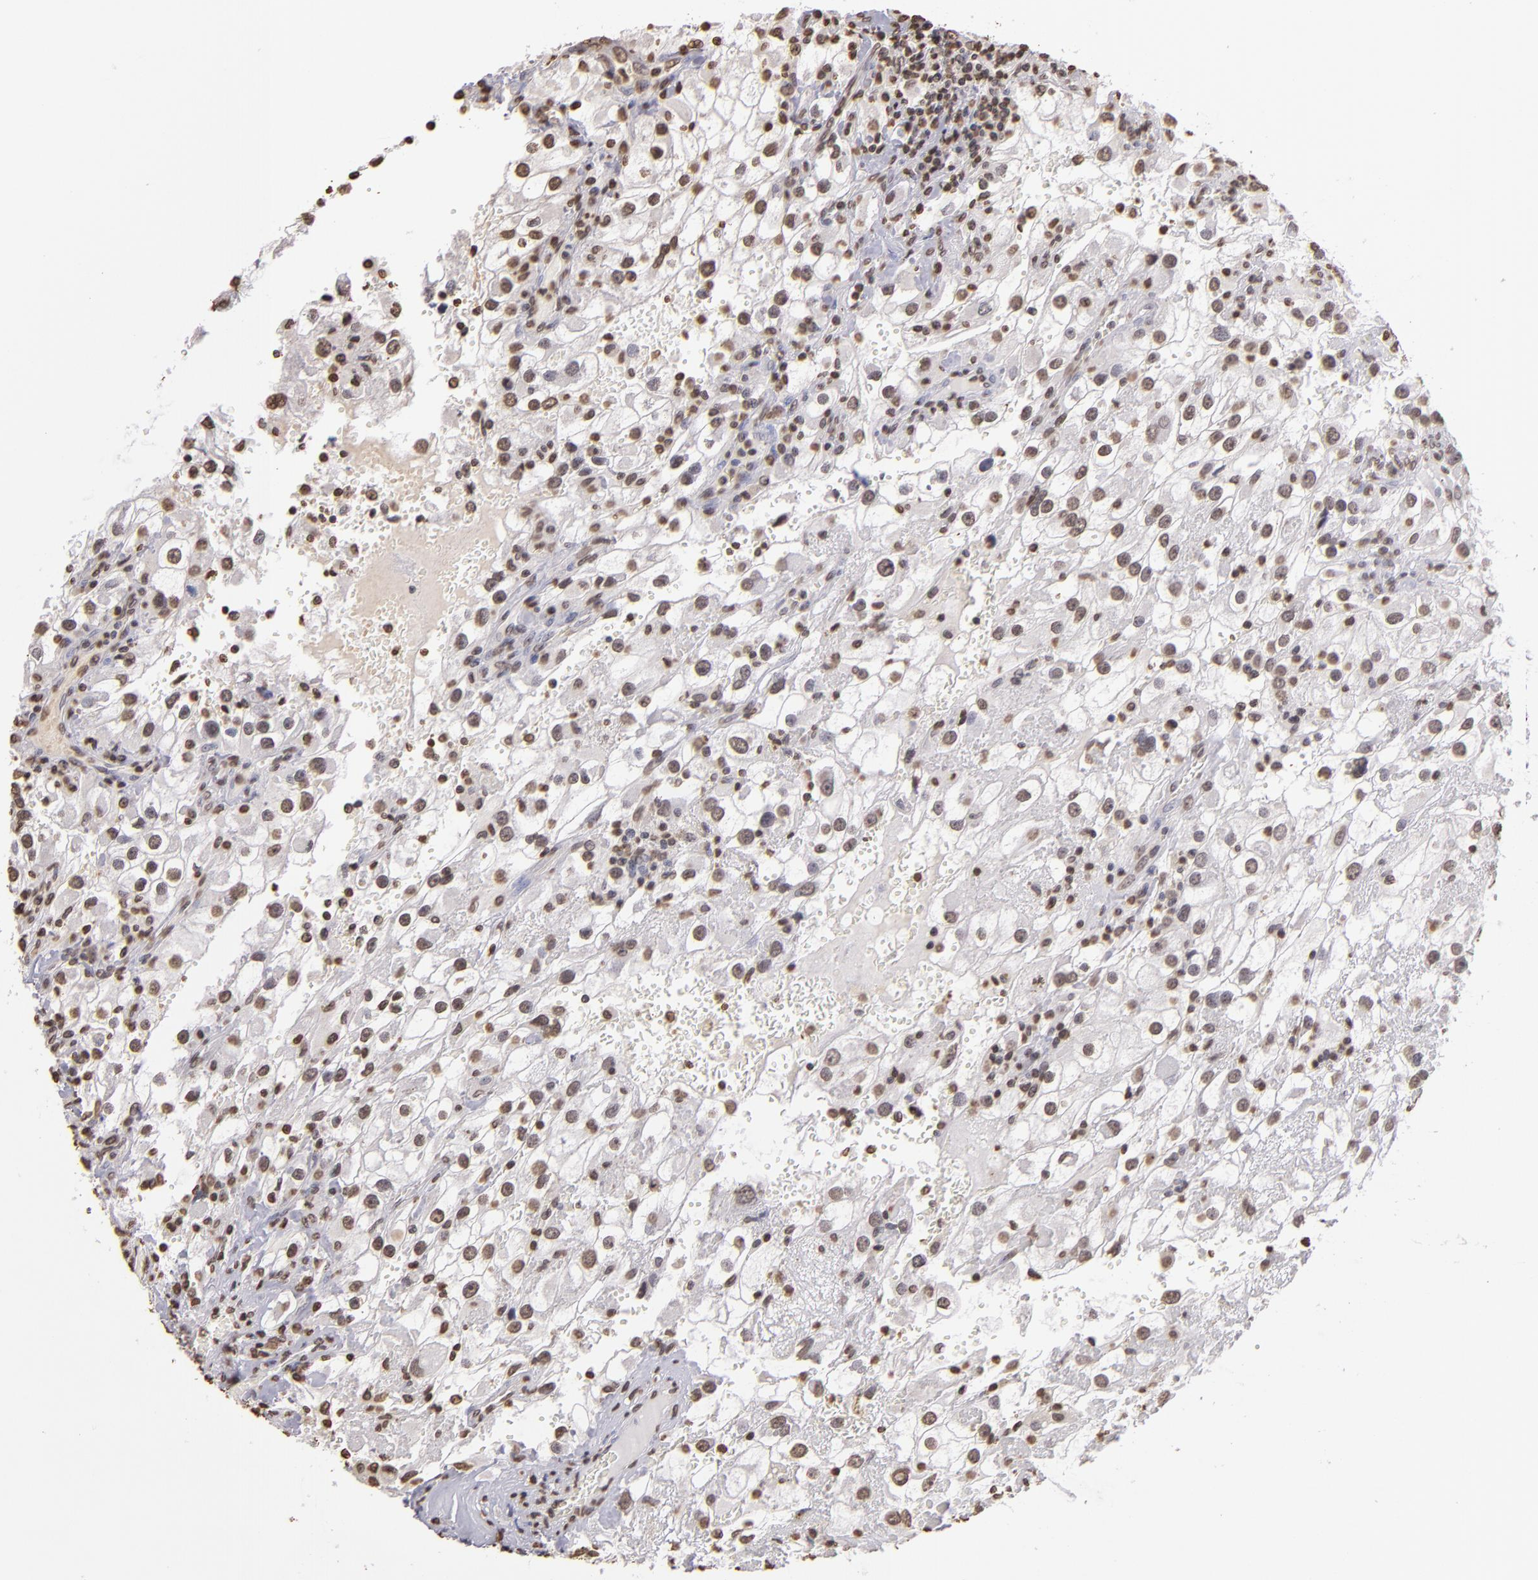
{"staining": {"intensity": "moderate", "quantity": "<25%", "location": "nuclear"}, "tissue": "renal cancer", "cell_type": "Tumor cells", "image_type": "cancer", "snomed": [{"axis": "morphology", "description": "Adenocarcinoma, NOS"}, {"axis": "topography", "description": "Kidney"}], "caption": "IHC (DAB (3,3'-diaminobenzidine)) staining of human adenocarcinoma (renal) shows moderate nuclear protein expression in about <25% of tumor cells.", "gene": "LBX1", "patient": {"sex": "female", "age": 52}}